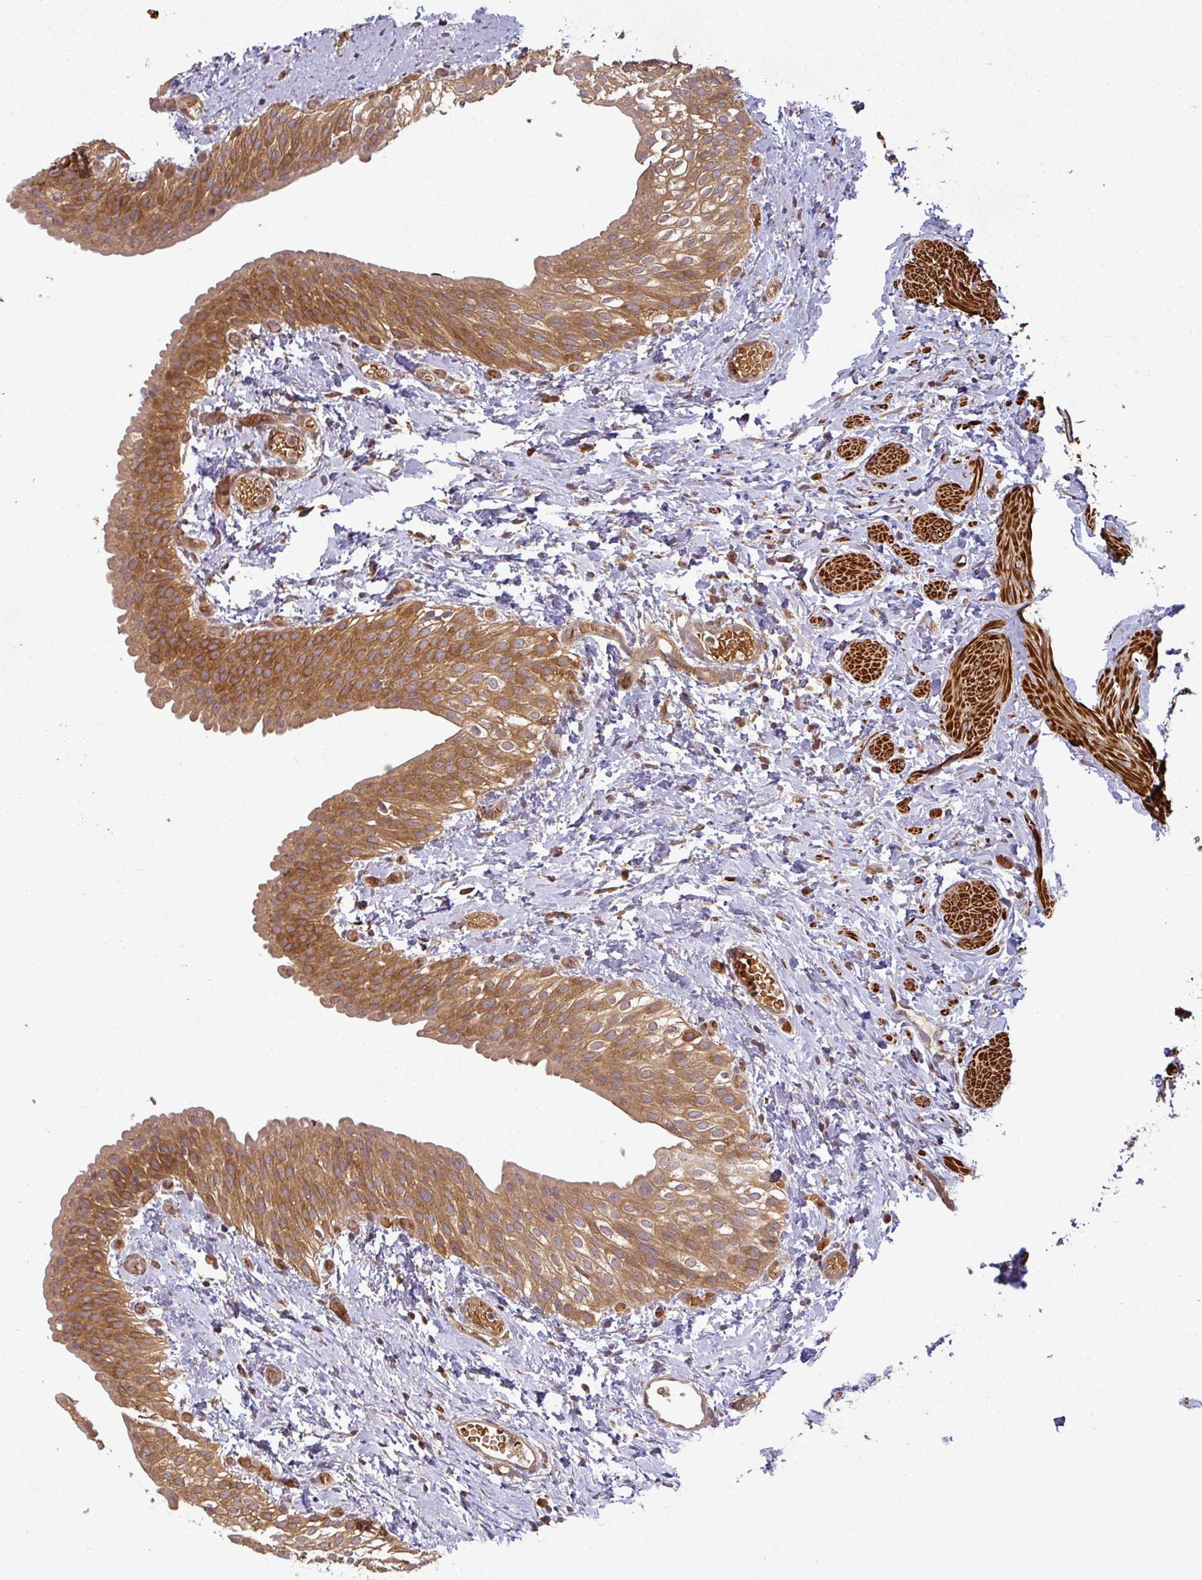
{"staining": {"intensity": "moderate", "quantity": ">75%", "location": "cytoplasmic/membranous"}, "tissue": "urinary bladder", "cell_type": "Urothelial cells", "image_type": "normal", "snomed": [{"axis": "morphology", "description": "Normal tissue, NOS"}, {"axis": "topography", "description": "Urinary bladder"}], "caption": "Immunohistochemical staining of benign urinary bladder demonstrates medium levels of moderate cytoplasmic/membranous expression in about >75% of urothelial cells.", "gene": "MAP3K6", "patient": {"sex": "male", "age": 1}}